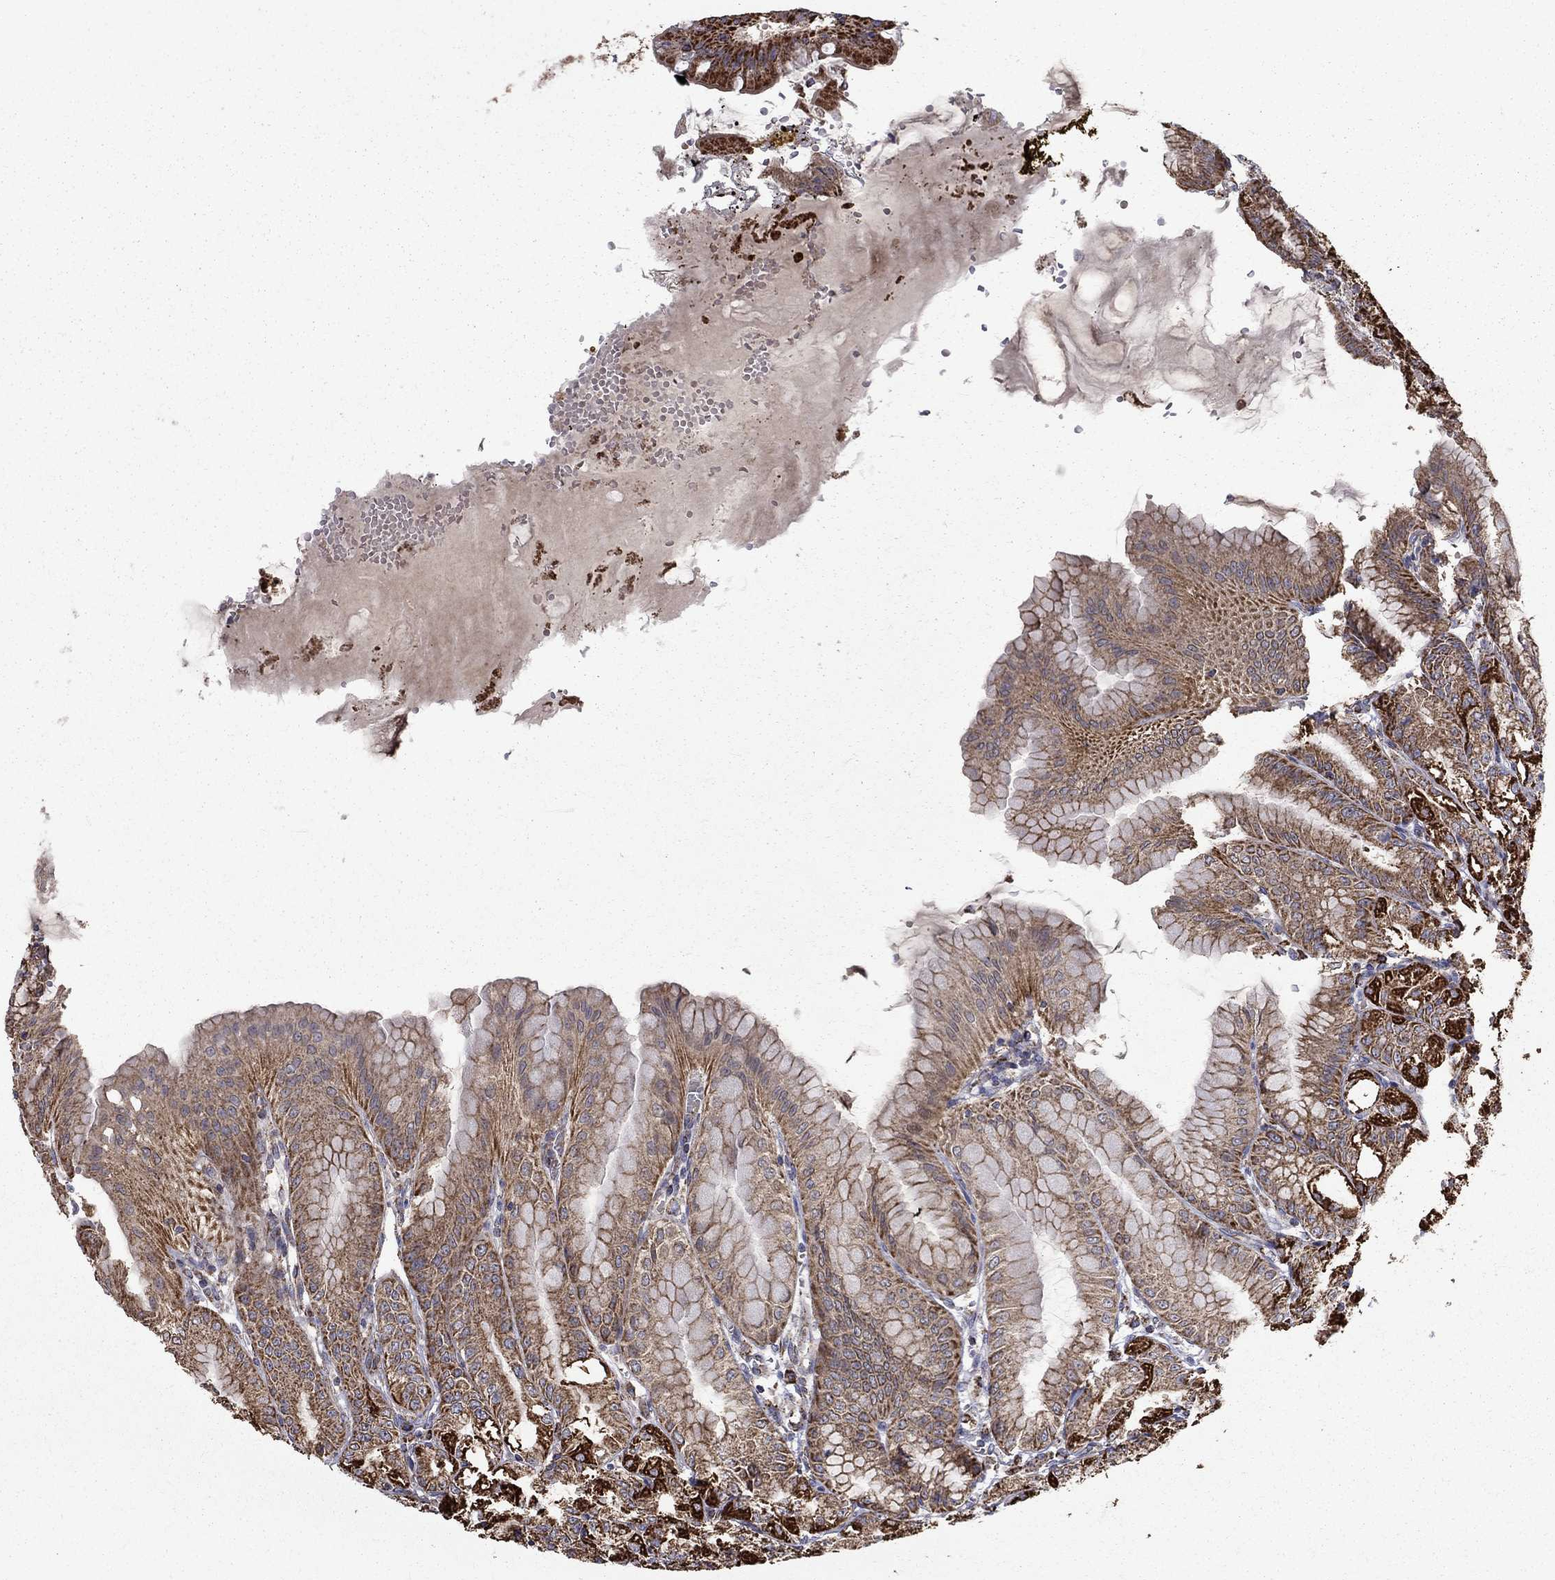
{"staining": {"intensity": "strong", "quantity": "25%-75%", "location": "cytoplasmic/membranous"}, "tissue": "stomach", "cell_type": "Glandular cells", "image_type": "normal", "snomed": [{"axis": "morphology", "description": "Normal tissue, NOS"}, {"axis": "topography", "description": "Stomach"}], "caption": "Glandular cells show strong cytoplasmic/membranous positivity in about 25%-75% of cells in benign stomach. The protein is shown in brown color, while the nuclei are stained blue.", "gene": "NDUFS8", "patient": {"sex": "male", "age": 71}}